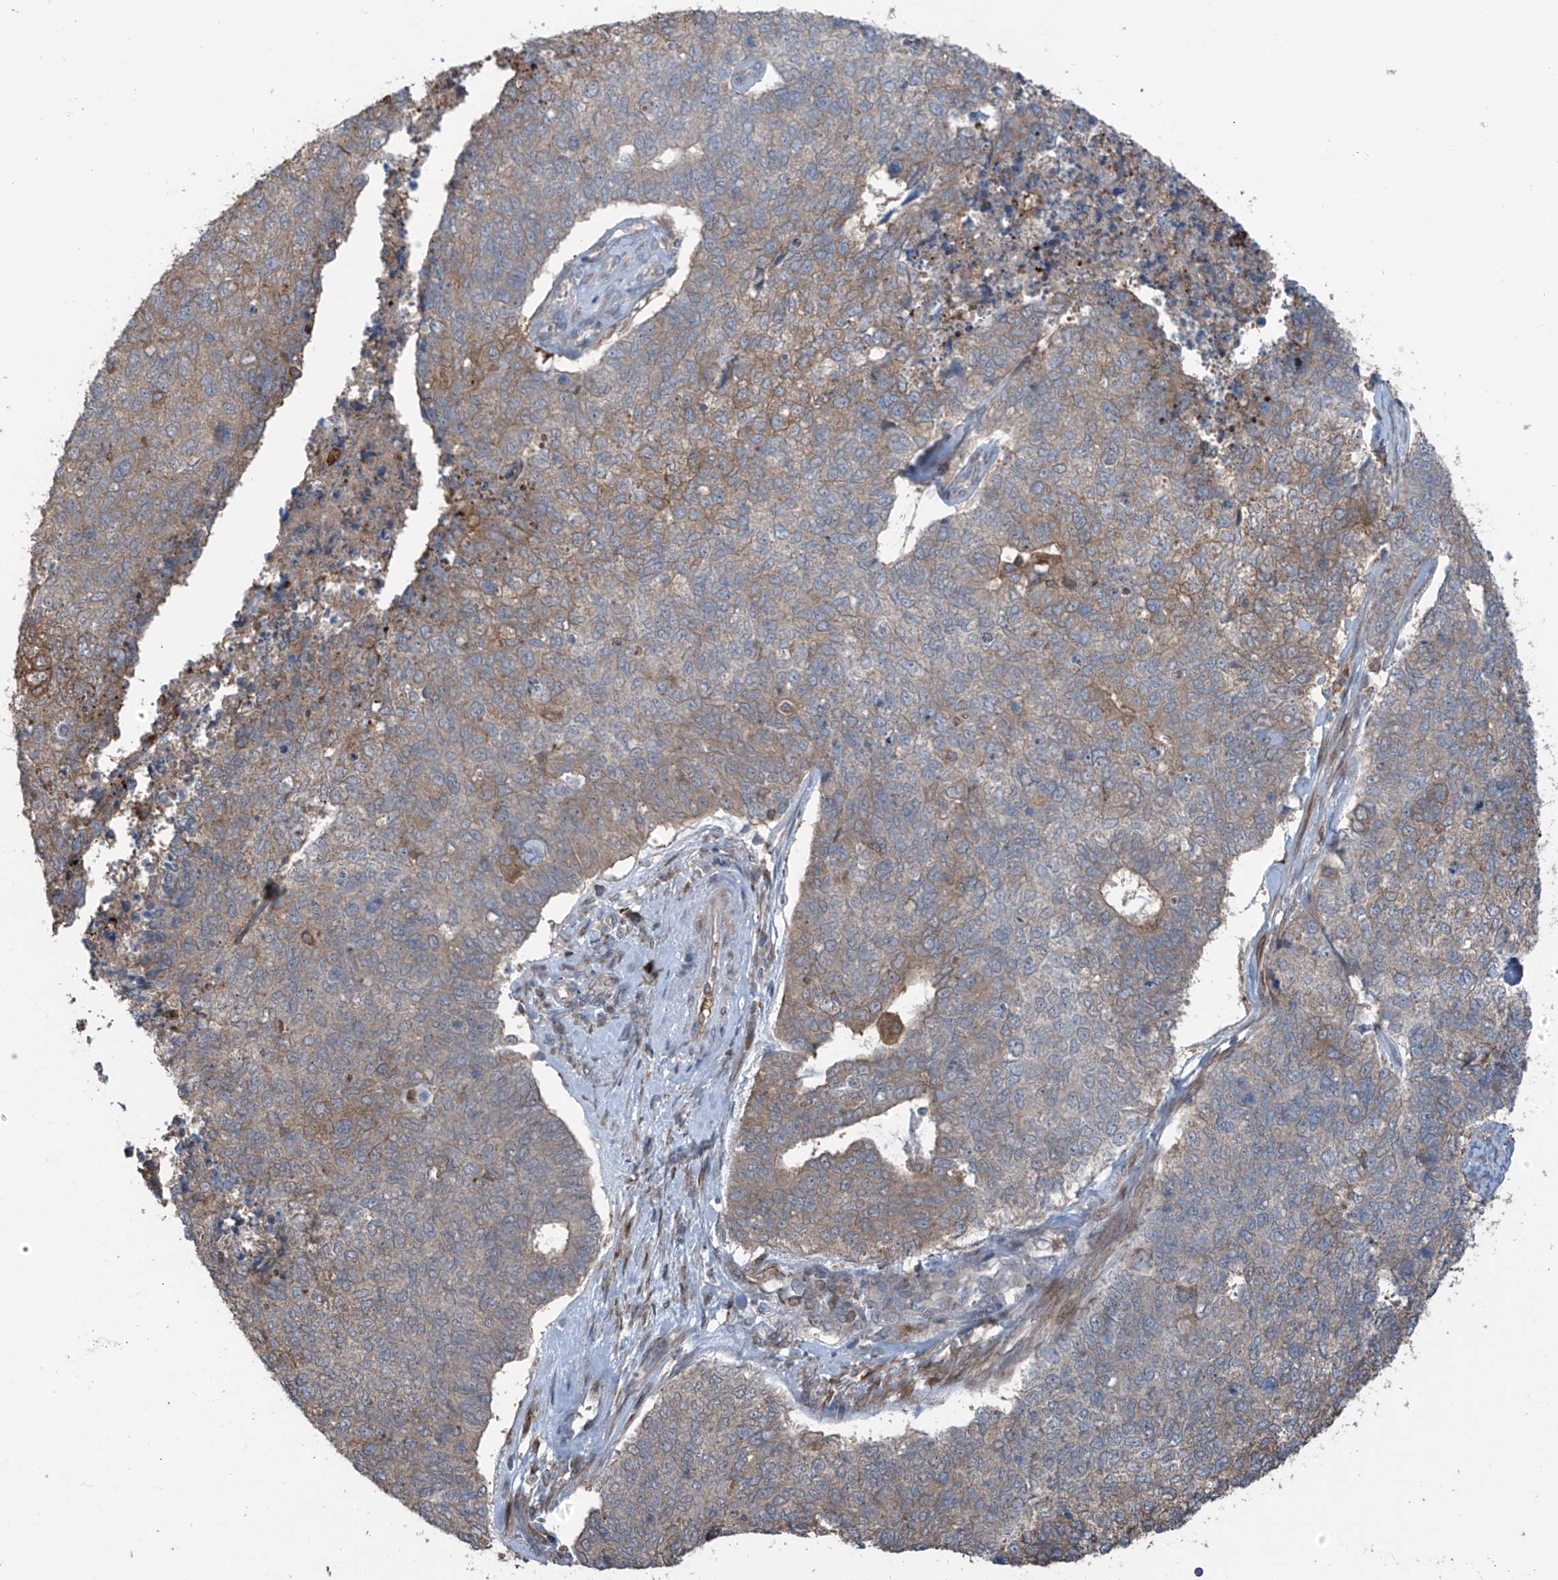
{"staining": {"intensity": "moderate", "quantity": "25%-75%", "location": "cytoplasmic/membranous"}, "tissue": "cervical cancer", "cell_type": "Tumor cells", "image_type": "cancer", "snomed": [{"axis": "morphology", "description": "Squamous cell carcinoma, NOS"}, {"axis": "topography", "description": "Cervix"}], "caption": "Immunohistochemical staining of human cervical cancer reveals medium levels of moderate cytoplasmic/membranous protein expression in about 25%-75% of tumor cells.", "gene": "SAMD3", "patient": {"sex": "female", "age": 63}}